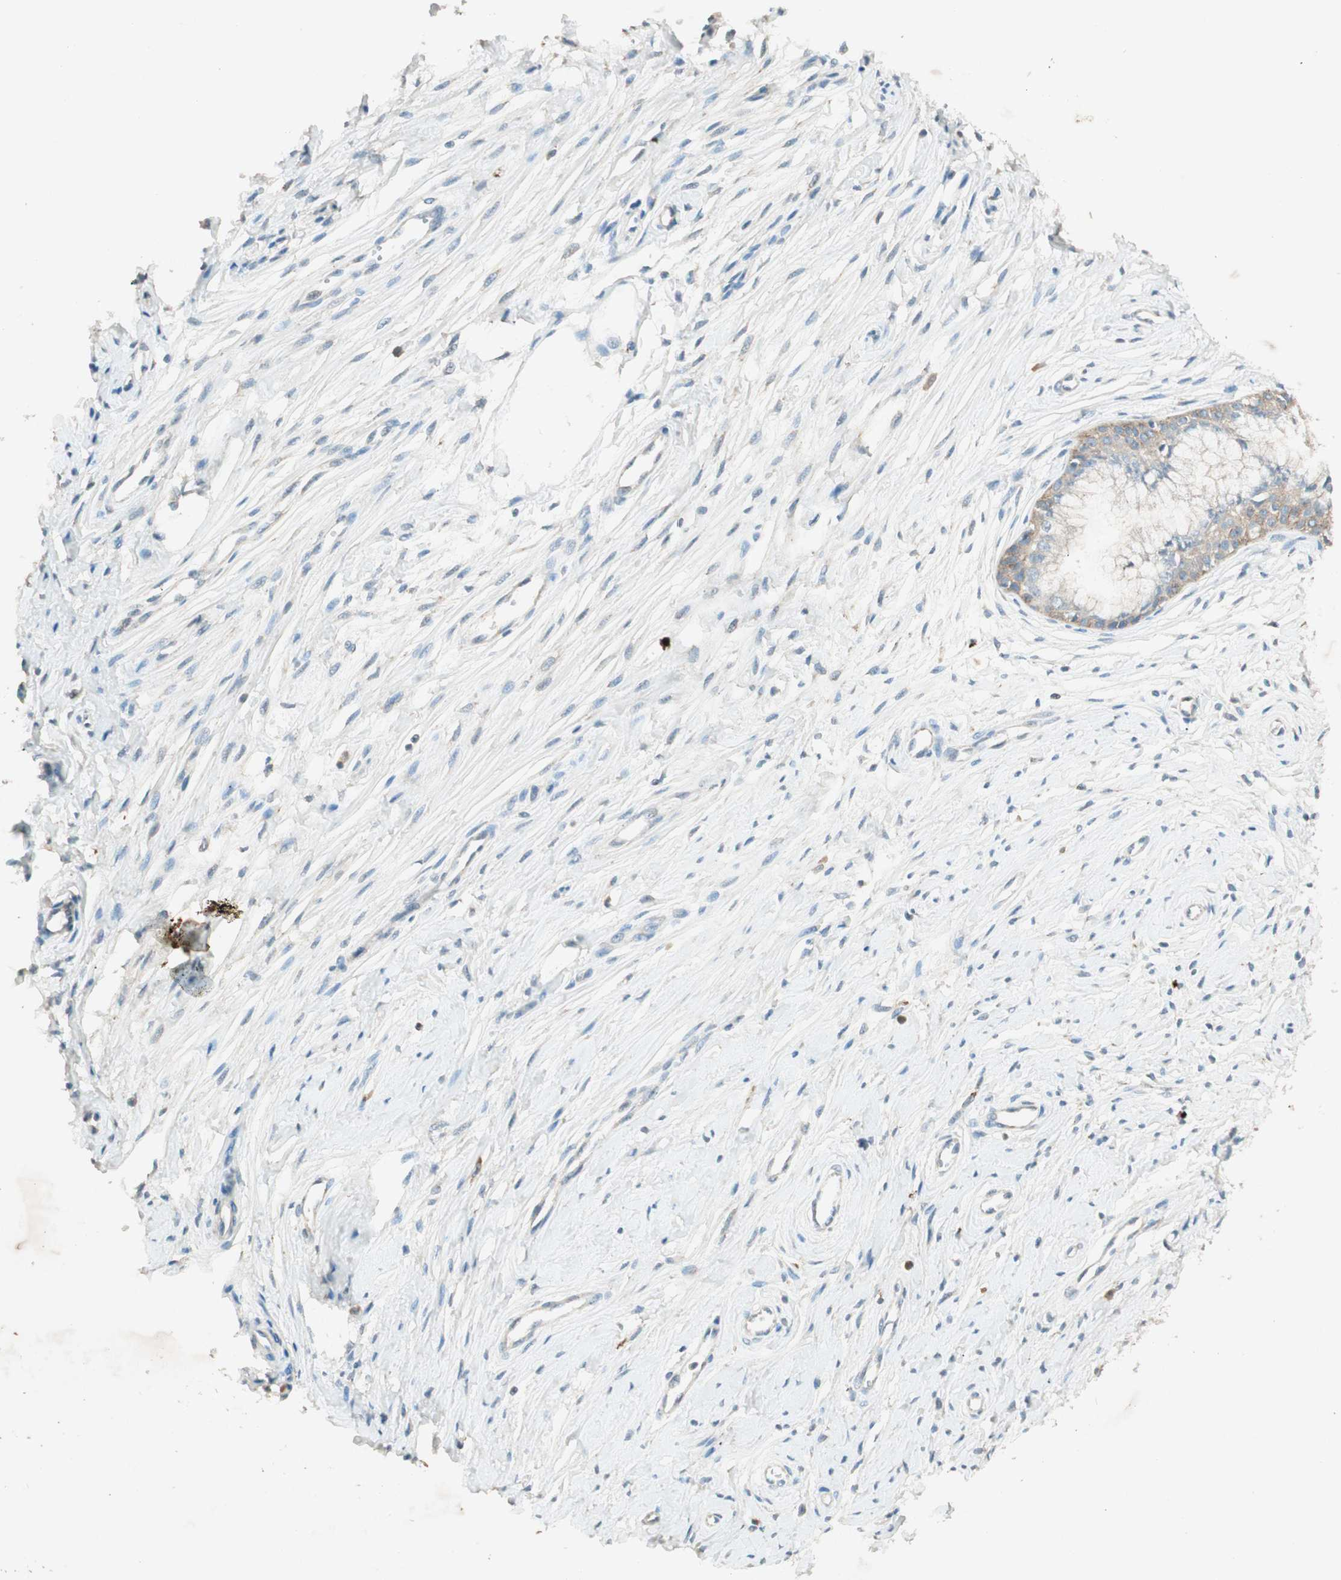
{"staining": {"intensity": "weak", "quantity": "25%-75%", "location": "cytoplasmic/membranous"}, "tissue": "cervix", "cell_type": "Glandular cells", "image_type": "normal", "snomed": [{"axis": "morphology", "description": "Normal tissue, NOS"}, {"axis": "topography", "description": "Cervix"}], "caption": "Weak cytoplasmic/membranous staining is present in approximately 25%-75% of glandular cells in unremarkable cervix.", "gene": "NKAIN1", "patient": {"sex": "female", "age": 39}}